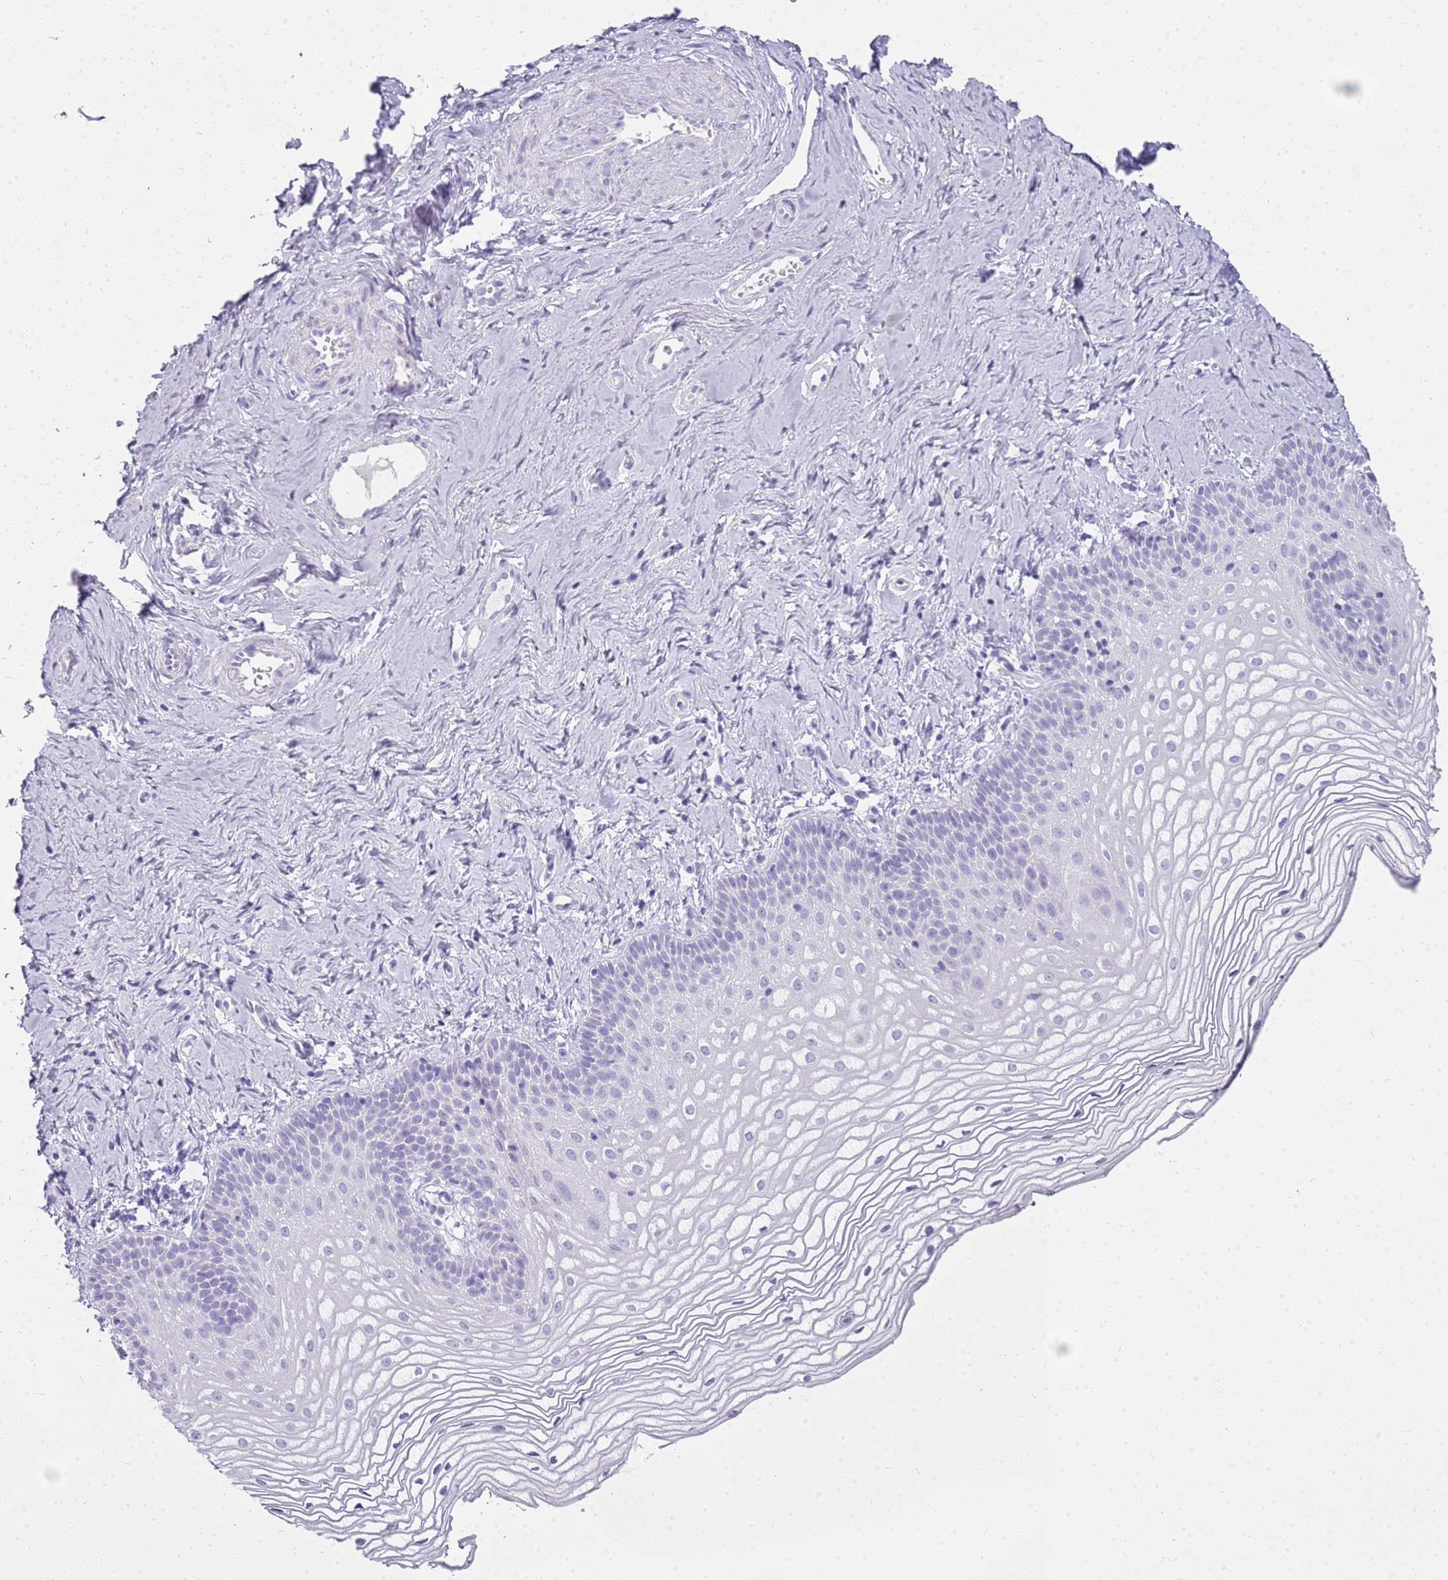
{"staining": {"intensity": "negative", "quantity": "none", "location": "none"}, "tissue": "vagina", "cell_type": "Squamous epithelial cells", "image_type": "normal", "snomed": [{"axis": "morphology", "description": "Normal tissue, NOS"}, {"axis": "topography", "description": "Vagina"}], "caption": "Photomicrograph shows no significant protein expression in squamous epithelial cells of normal vagina.", "gene": "CA8", "patient": {"sex": "female", "age": 56}}